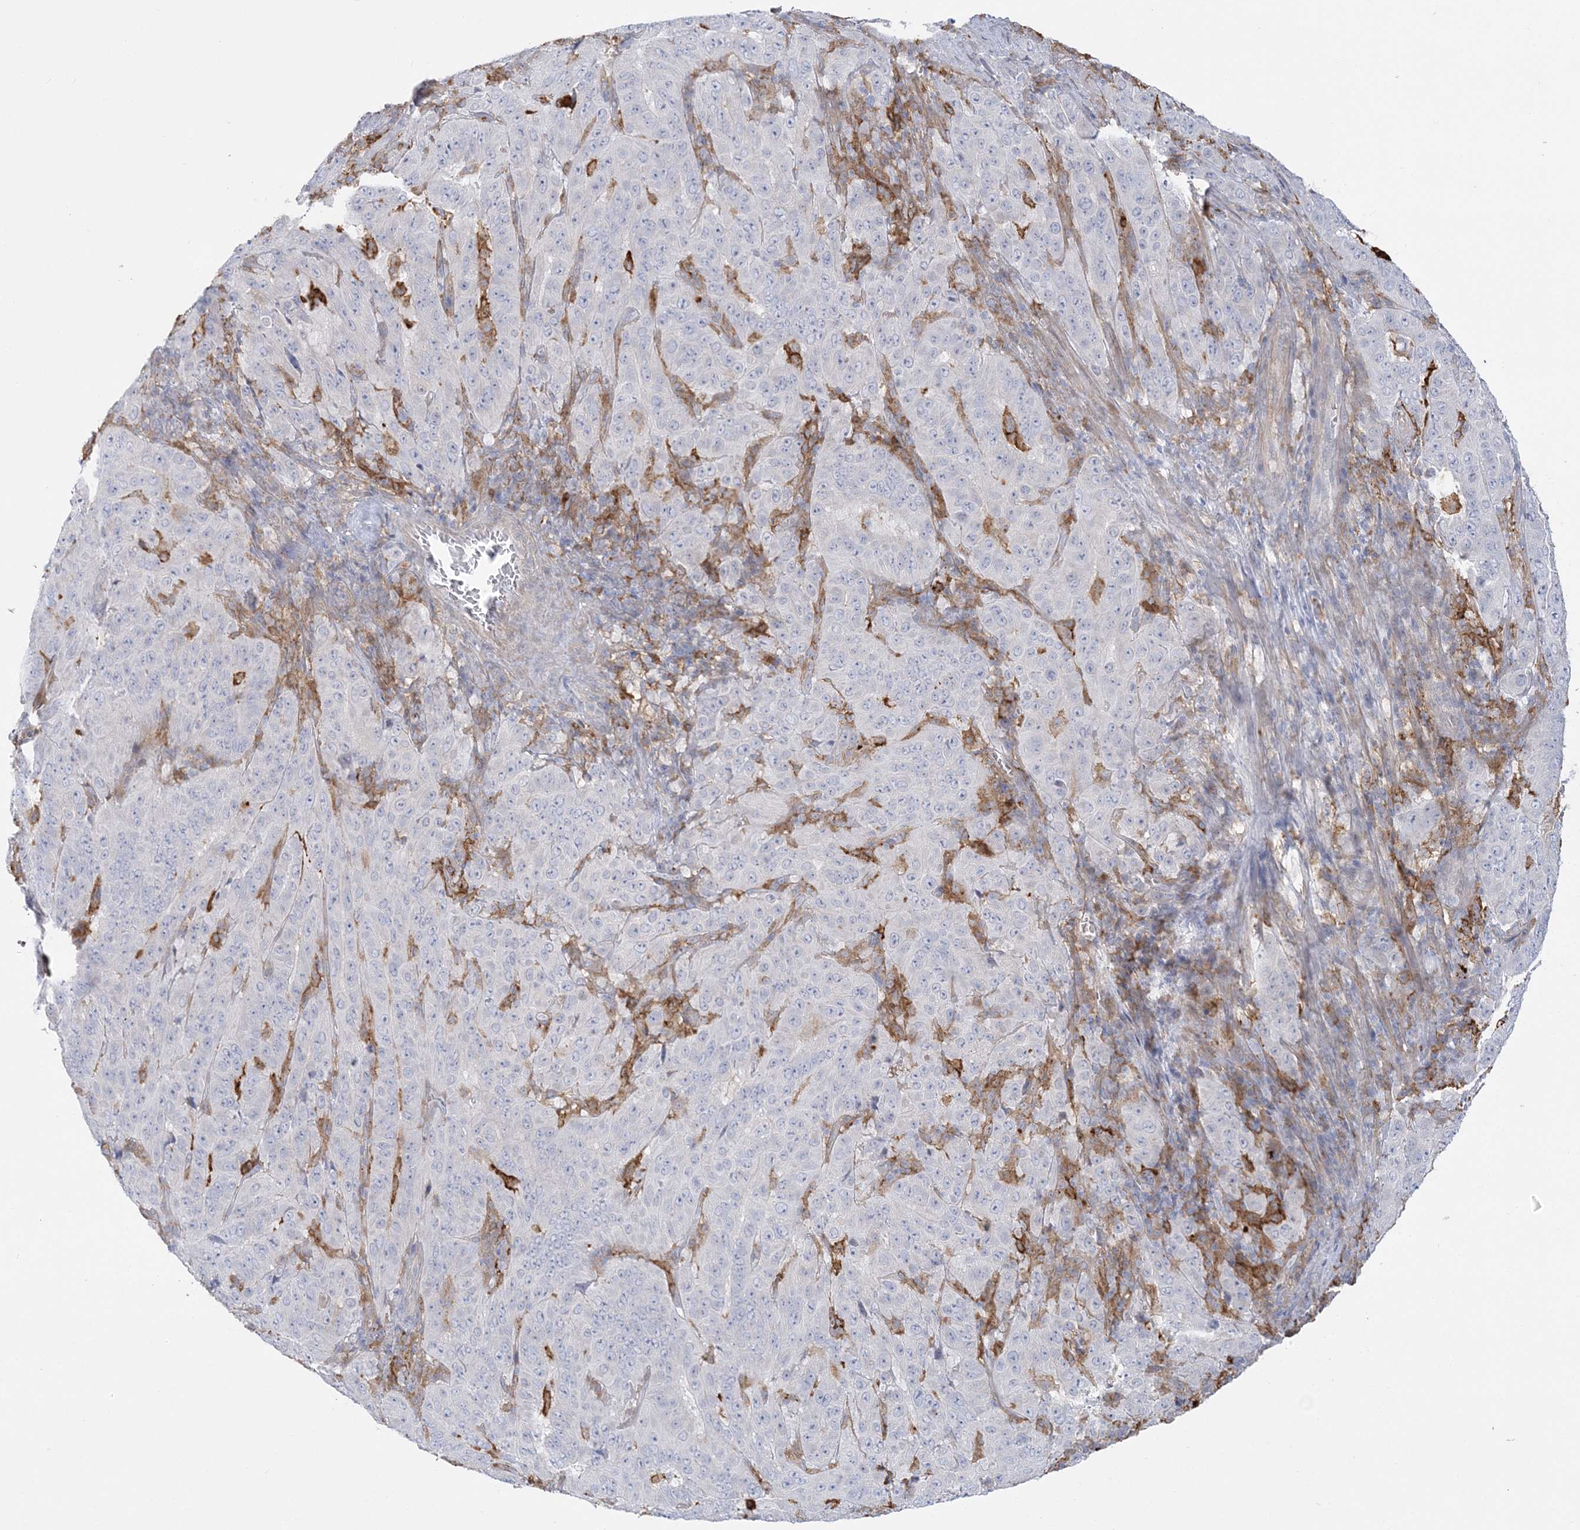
{"staining": {"intensity": "negative", "quantity": "none", "location": "none"}, "tissue": "pancreatic cancer", "cell_type": "Tumor cells", "image_type": "cancer", "snomed": [{"axis": "morphology", "description": "Adenocarcinoma, NOS"}, {"axis": "topography", "description": "Pancreas"}], "caption": "This is an immunohistochemistry histopathology image of human pancreatic cancer (adenocarcinoma). There is no staining in tumor cells.", "gene": "HAAO", "patient": {"sex": "male", "age": 63}}